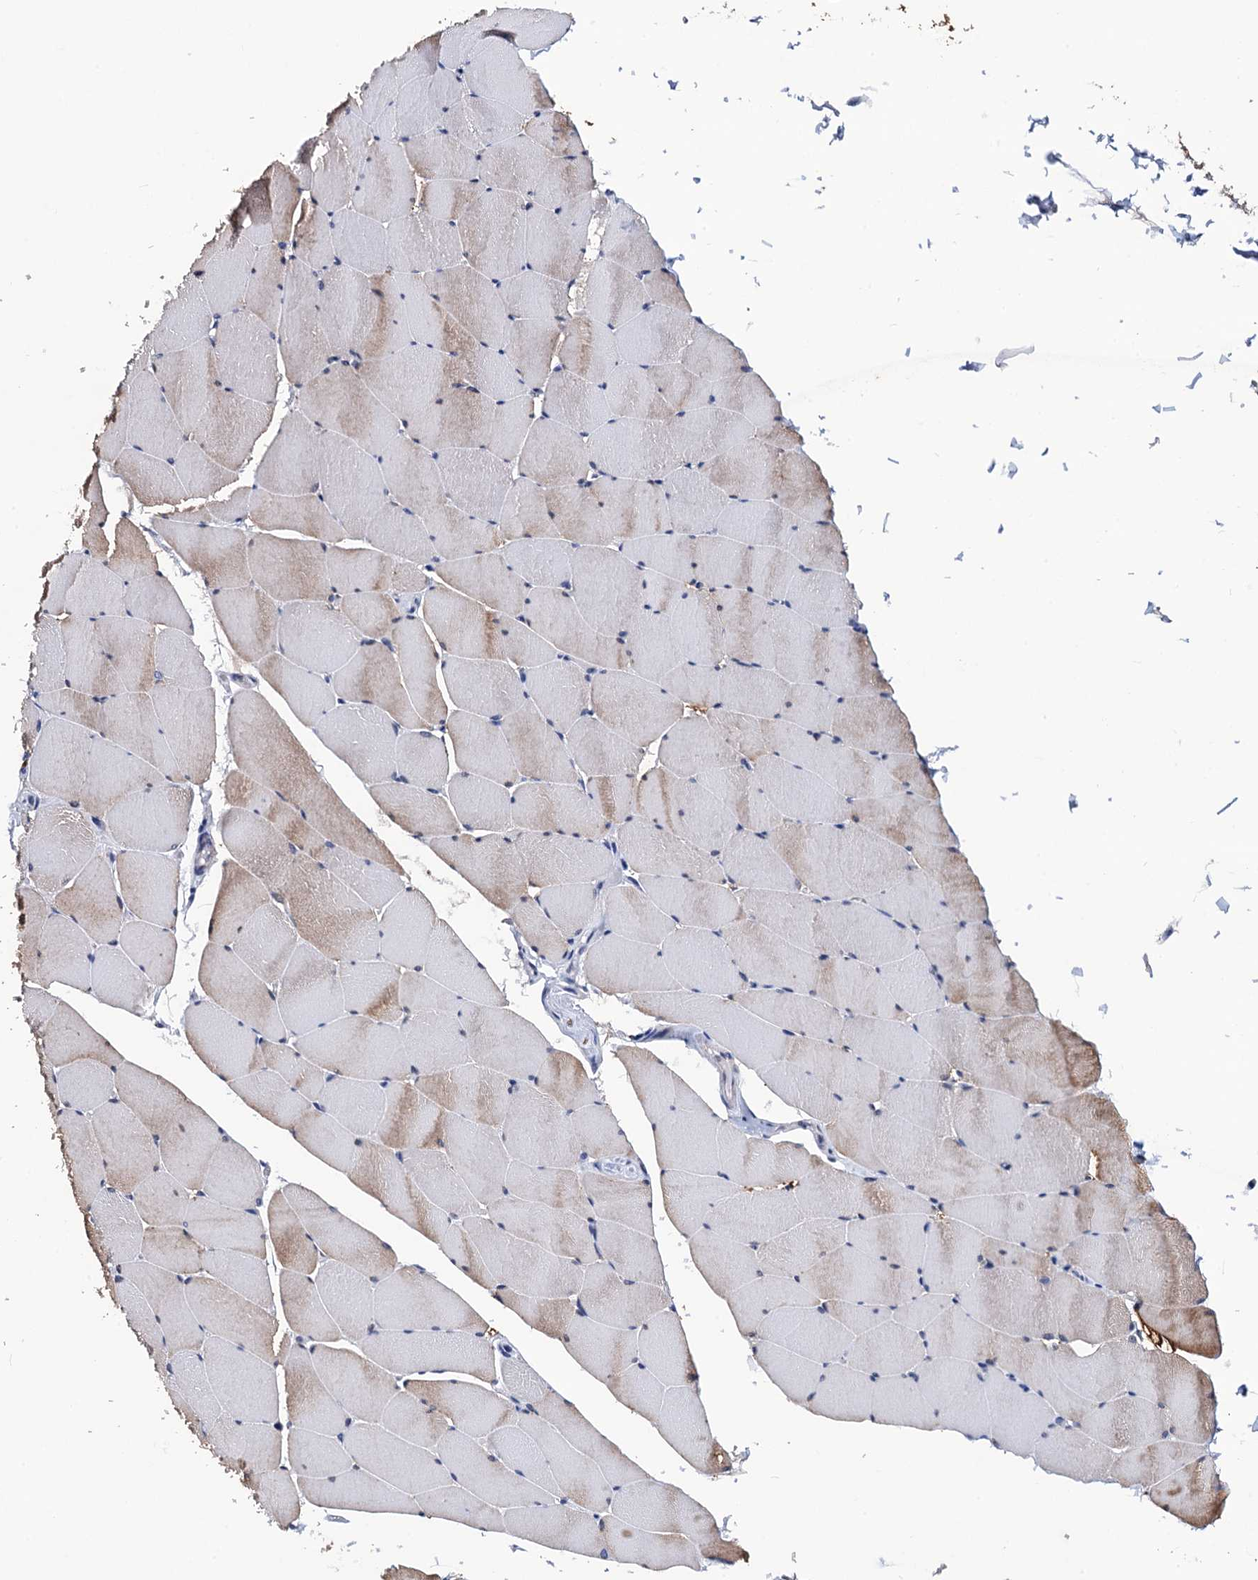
{"staining": {"intensity": "weak", "quantity": "<25%", "location": "cytoplasmic/membranous"}, "tissue": "skeletal muscle", "cell_type": "Myocytes", "image_type": "normal", "snomed": [{"axis": "morphology", "description": "Normal tissue, NOS"}, {"axis": "topography", "description": "Skeletal muscle"}], "caption": "Immunohistochemical staining of unremarkable skeletal muscle reveals no significant expression in myocytes. The staining was performed using DAB (3,3'-diaminobenzidine) to visualize the protein expression in brown, while the nuclei were stained in blue with hematoxylin (Magnification: 20x).", "gene": "PTCD3", "patient": {"sex": "male", "age": 62}}